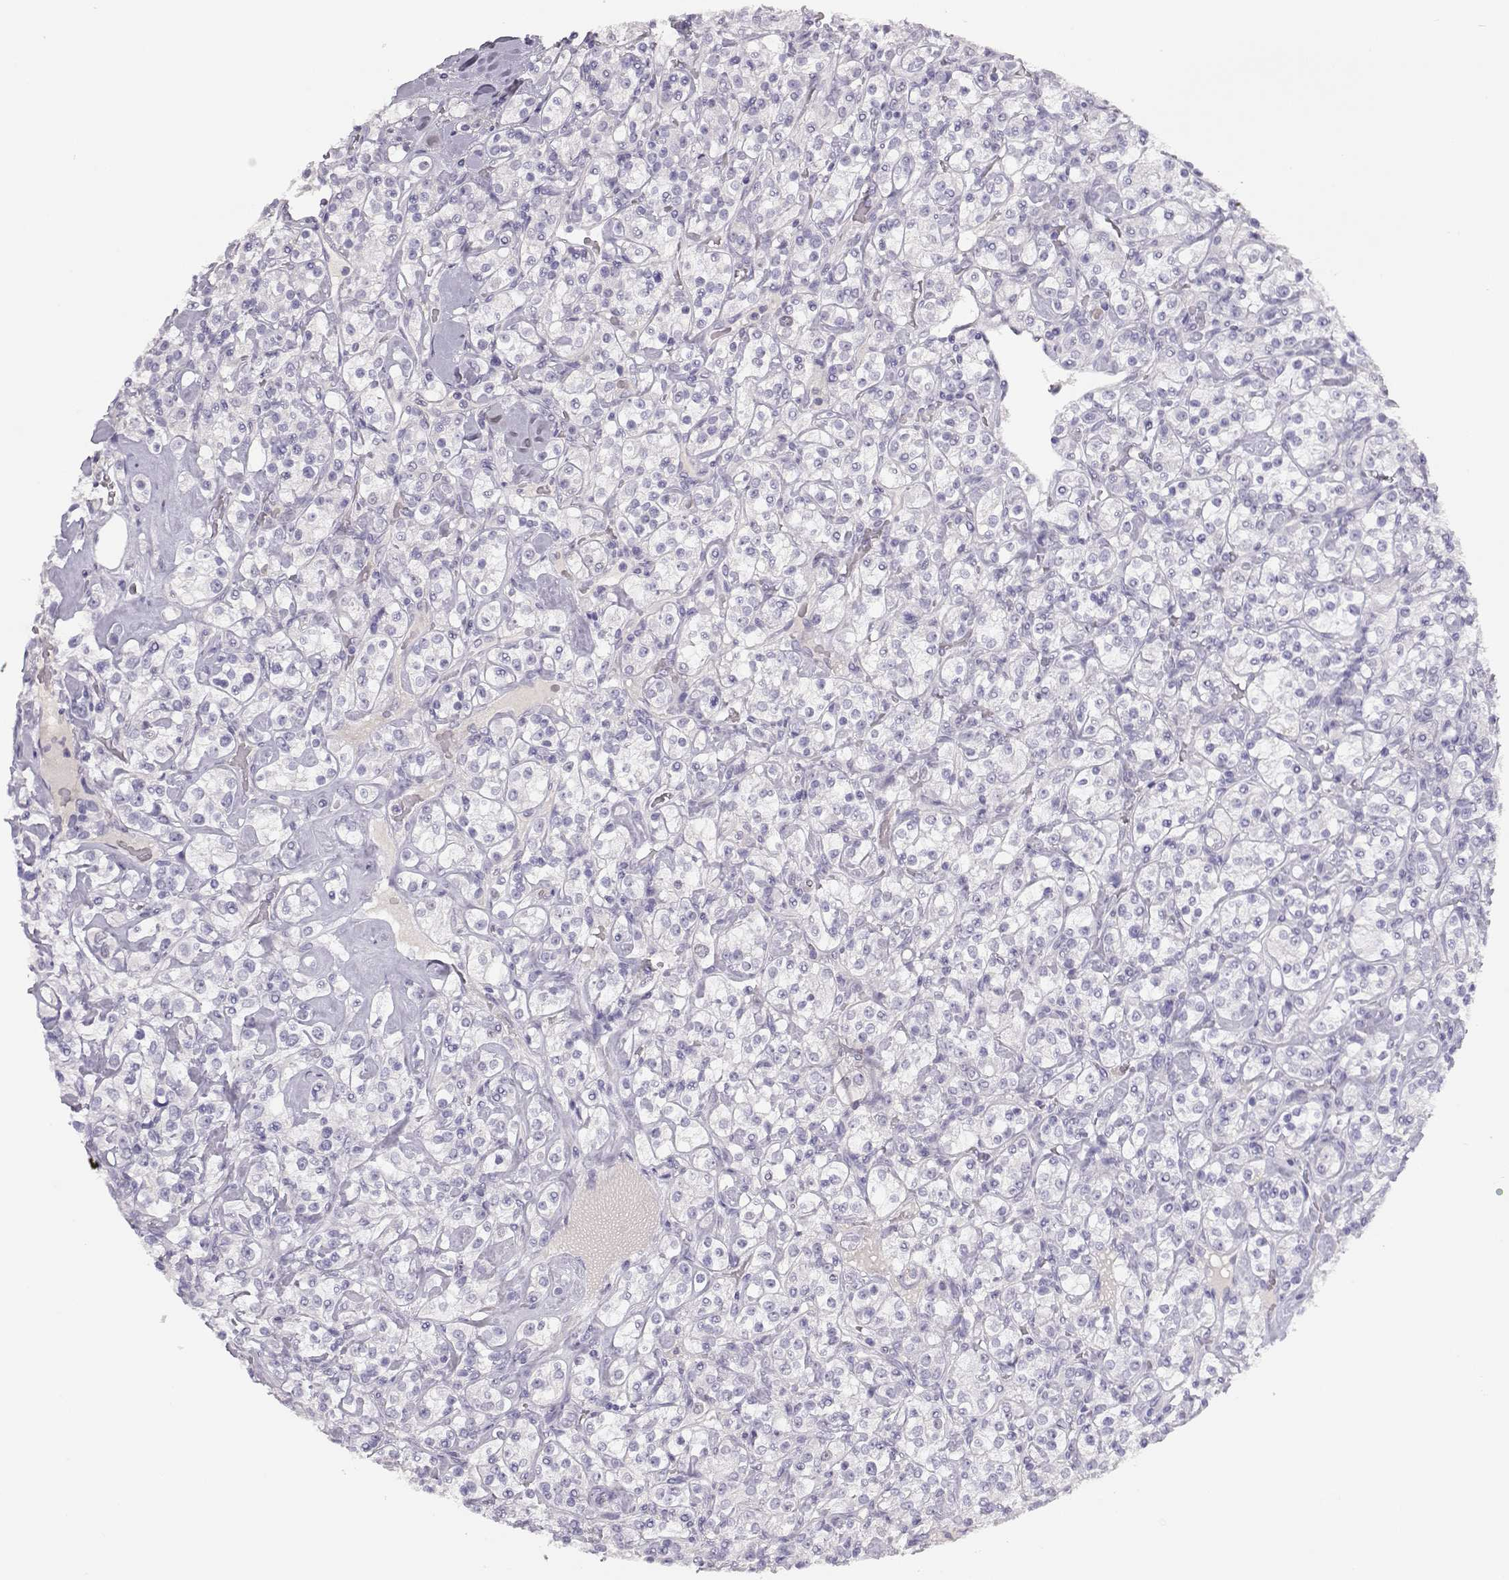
{"staining": {"intensity": "negative", "quantity": "none", "location": "none"}, "tissue": "renal cancer", "cell_type": "Tumor cells", "image_type": "cancer", "snomed": [{"axis": "morphology", "description": "Adenocarcinoma, NOS"}, {"axis": "topography", "description": "Kidney"}], "caption": "Immunohistochemistry (IHC) of human renal adenocarcinoma displays no positivity in tumor cells.", "gene": "OPN5", "patient": {"sex": "male", "age": 77}}